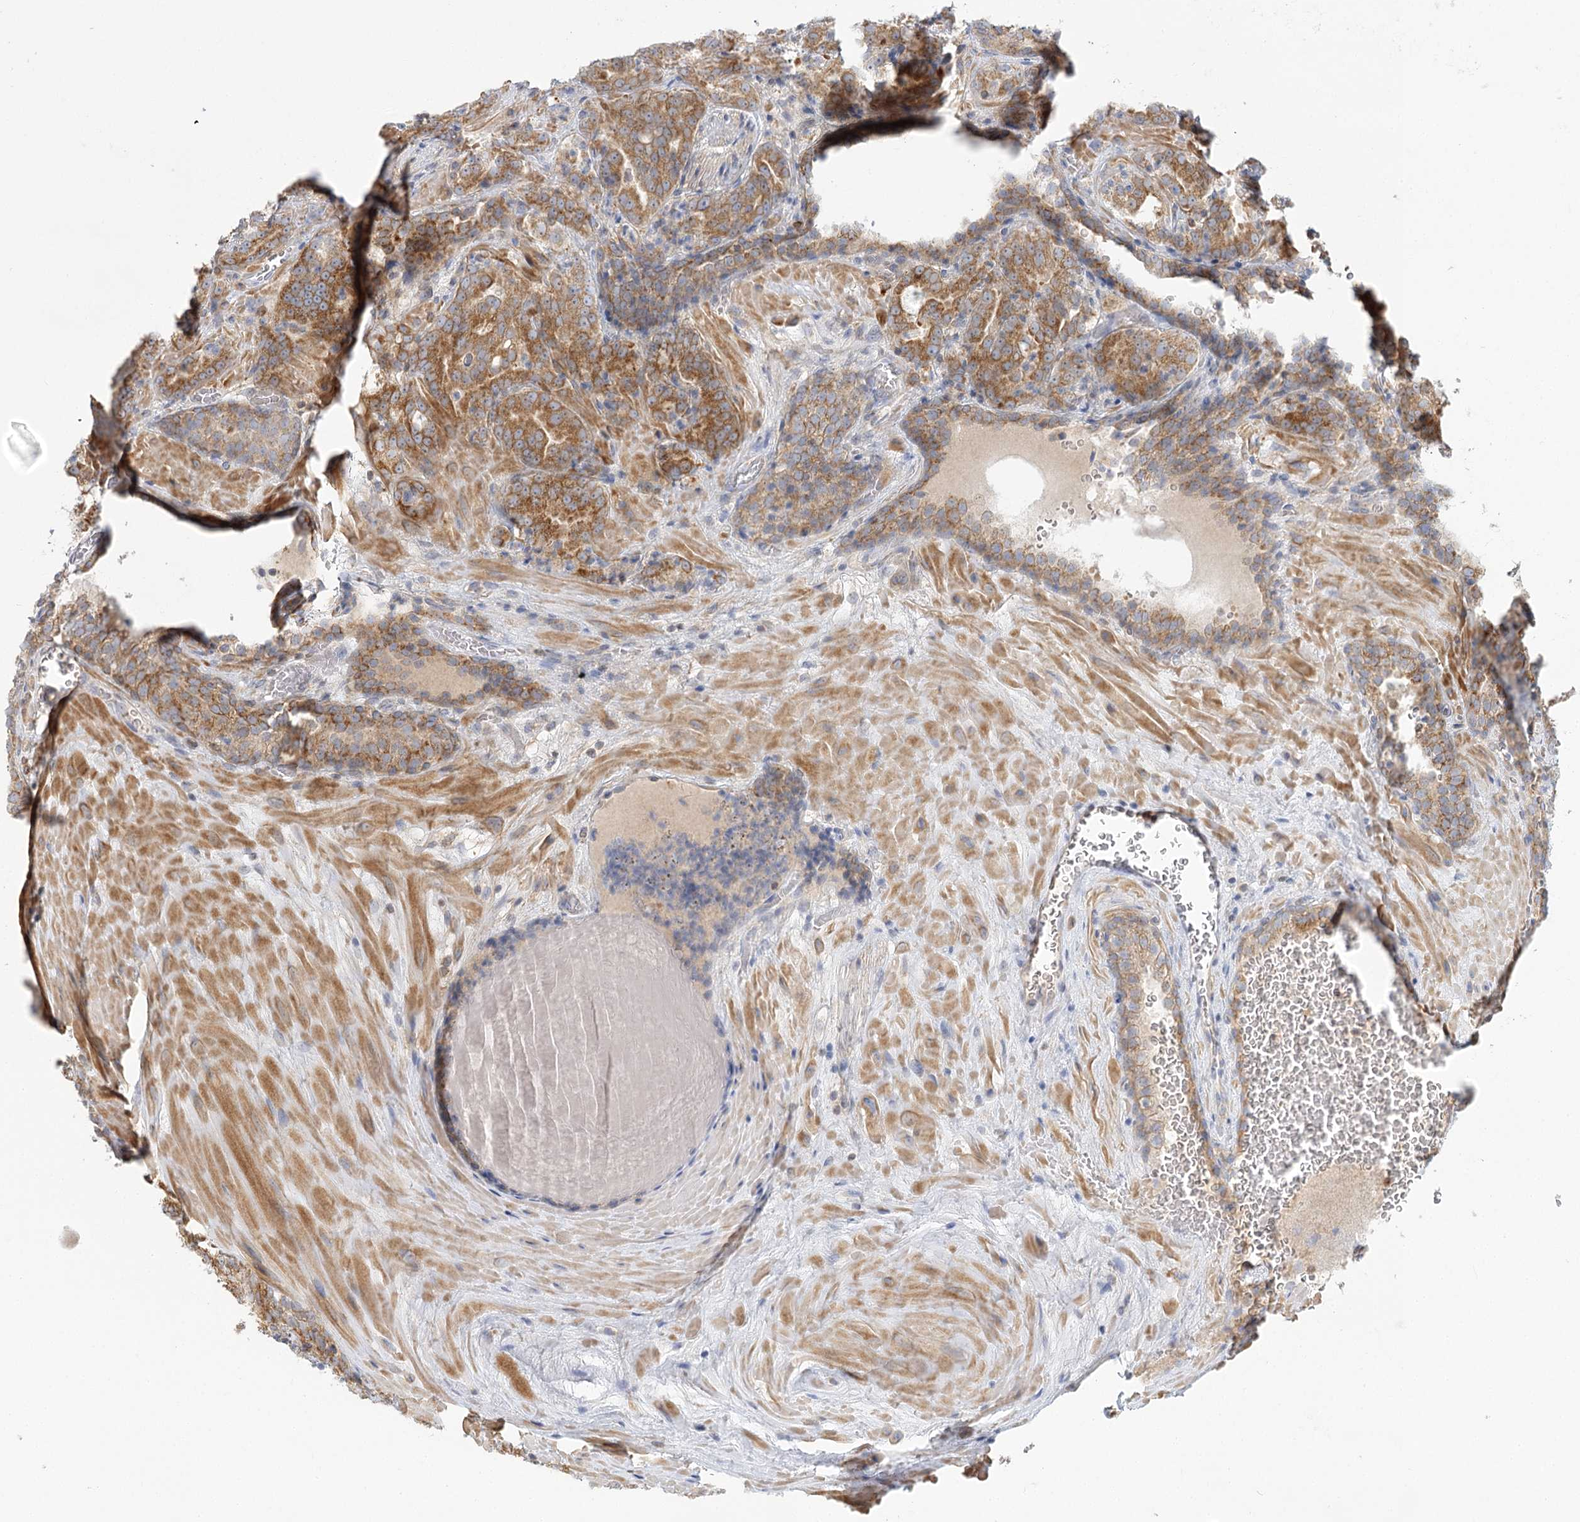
{"staining": {"intensity": "moderate", "quantity": ">75%", "location": "cytoplasmic/membranous"}, "tissue": "prostate cancer", "cell_type": "Tumor cells", "image_type": "cancer", "snomed": [{"axis": "morphology", "description": "Adenocarcinoma, Low grade"}, {"axis": "topography", "description": "Prostate"}], "caption": "Adenocarcinoma (low-grade) (prostate) was stained to show a protein in brown. There is medium levels of moderate cytoplasmic/membranous expression in approximately >75% of tumor cells.", "gene": "MTMR3", "patient": {"sex": "male", "age": 69}}